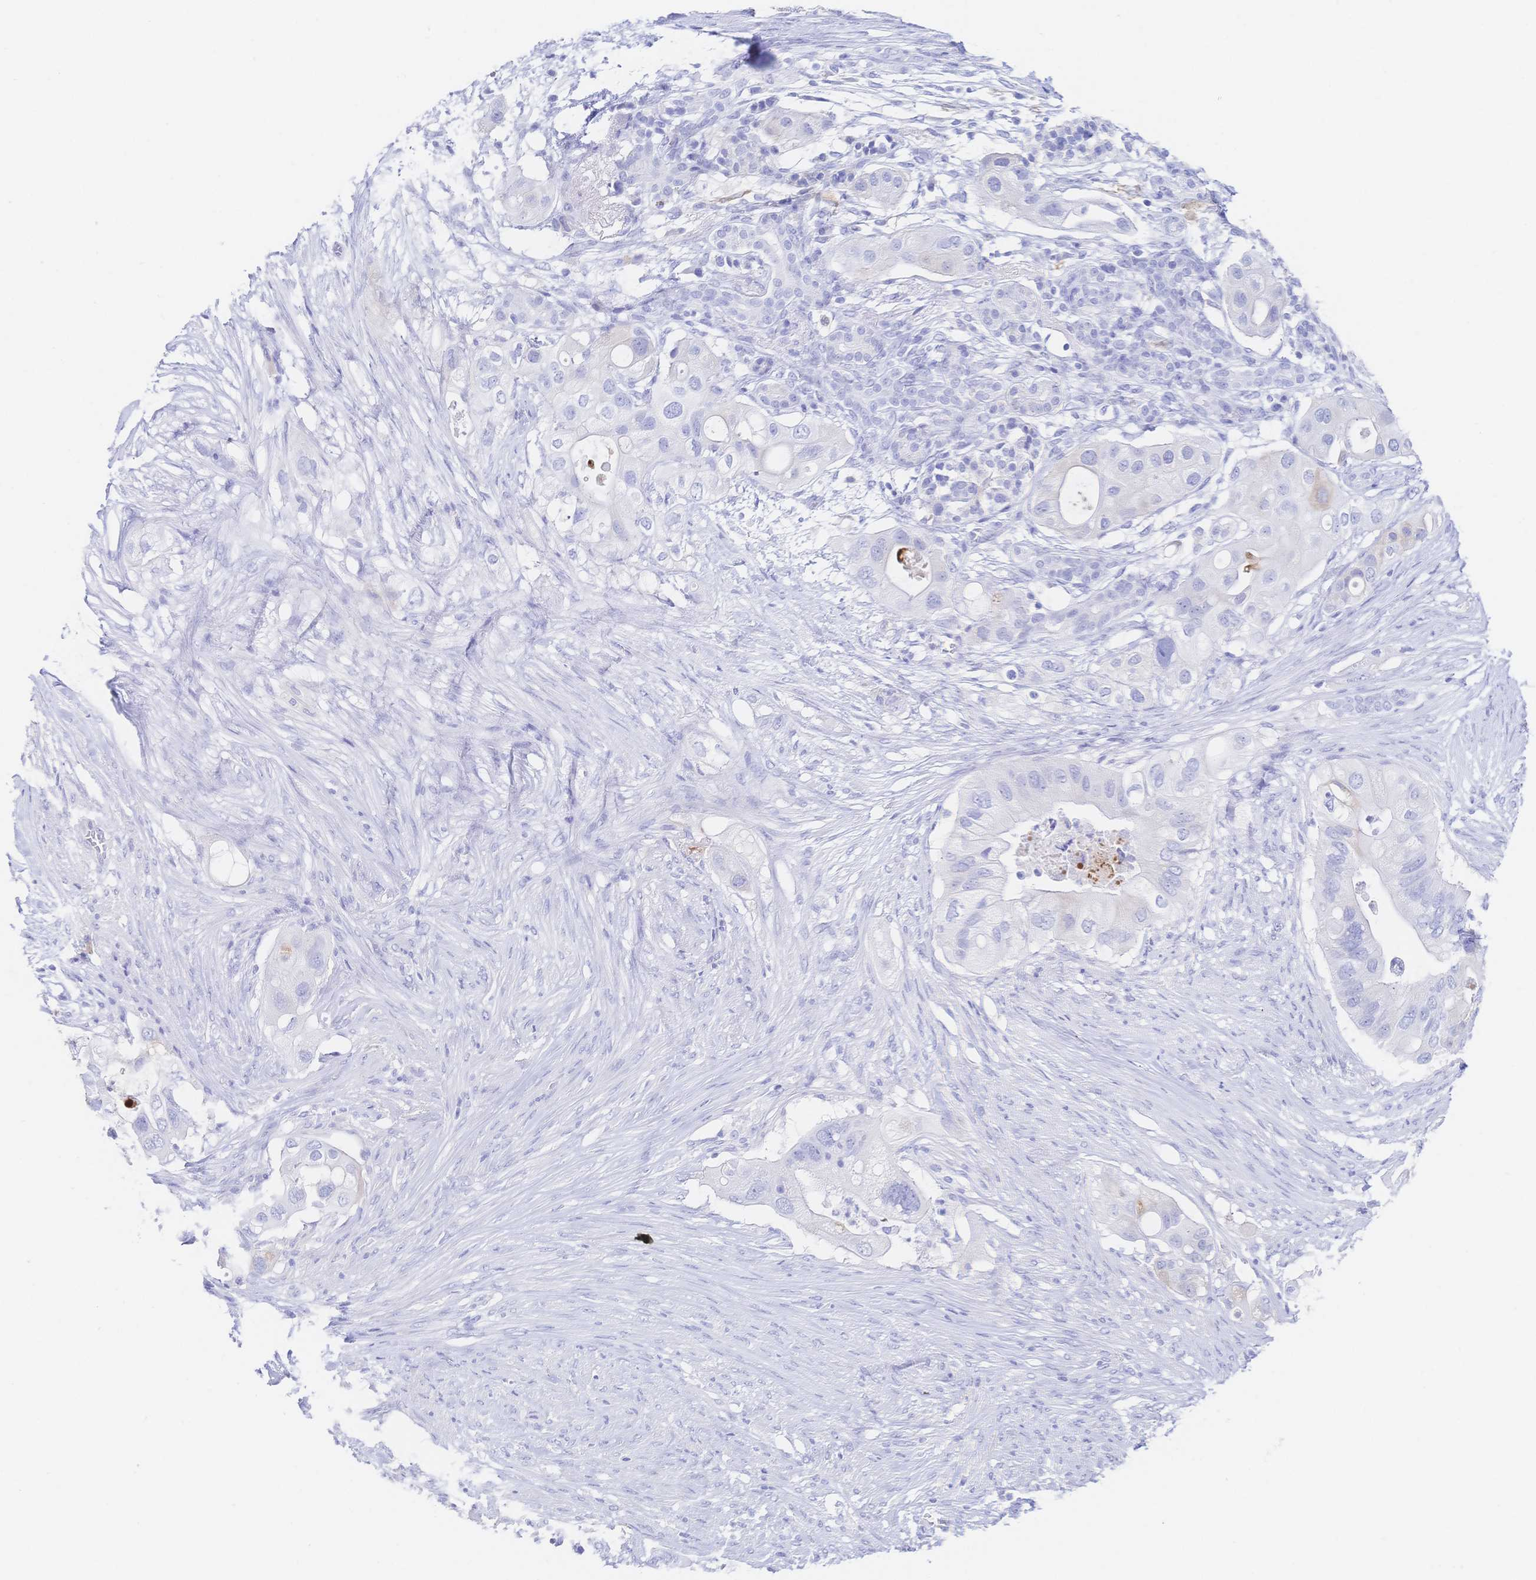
{"staining": {"intensity": "negative", "quantity": "none", "location": "none"}, "tissue": "pancreatic cancer", "cell_type": "Tumor cells", "image_type": "cancer", "snomed": [{"axis": "morphology", "description": "Adenocarcinoma, NOS"}, {"axis": "topography", "description": "Pancreas"}], "caption": "This is an immunohistochemistry (IHC) micrograph of human pancreatic cancer (adenocarcinoma). There is no expression in tumor cells.", "gene": "RRM1", "patient": {"sex": "female", "age": 72}}